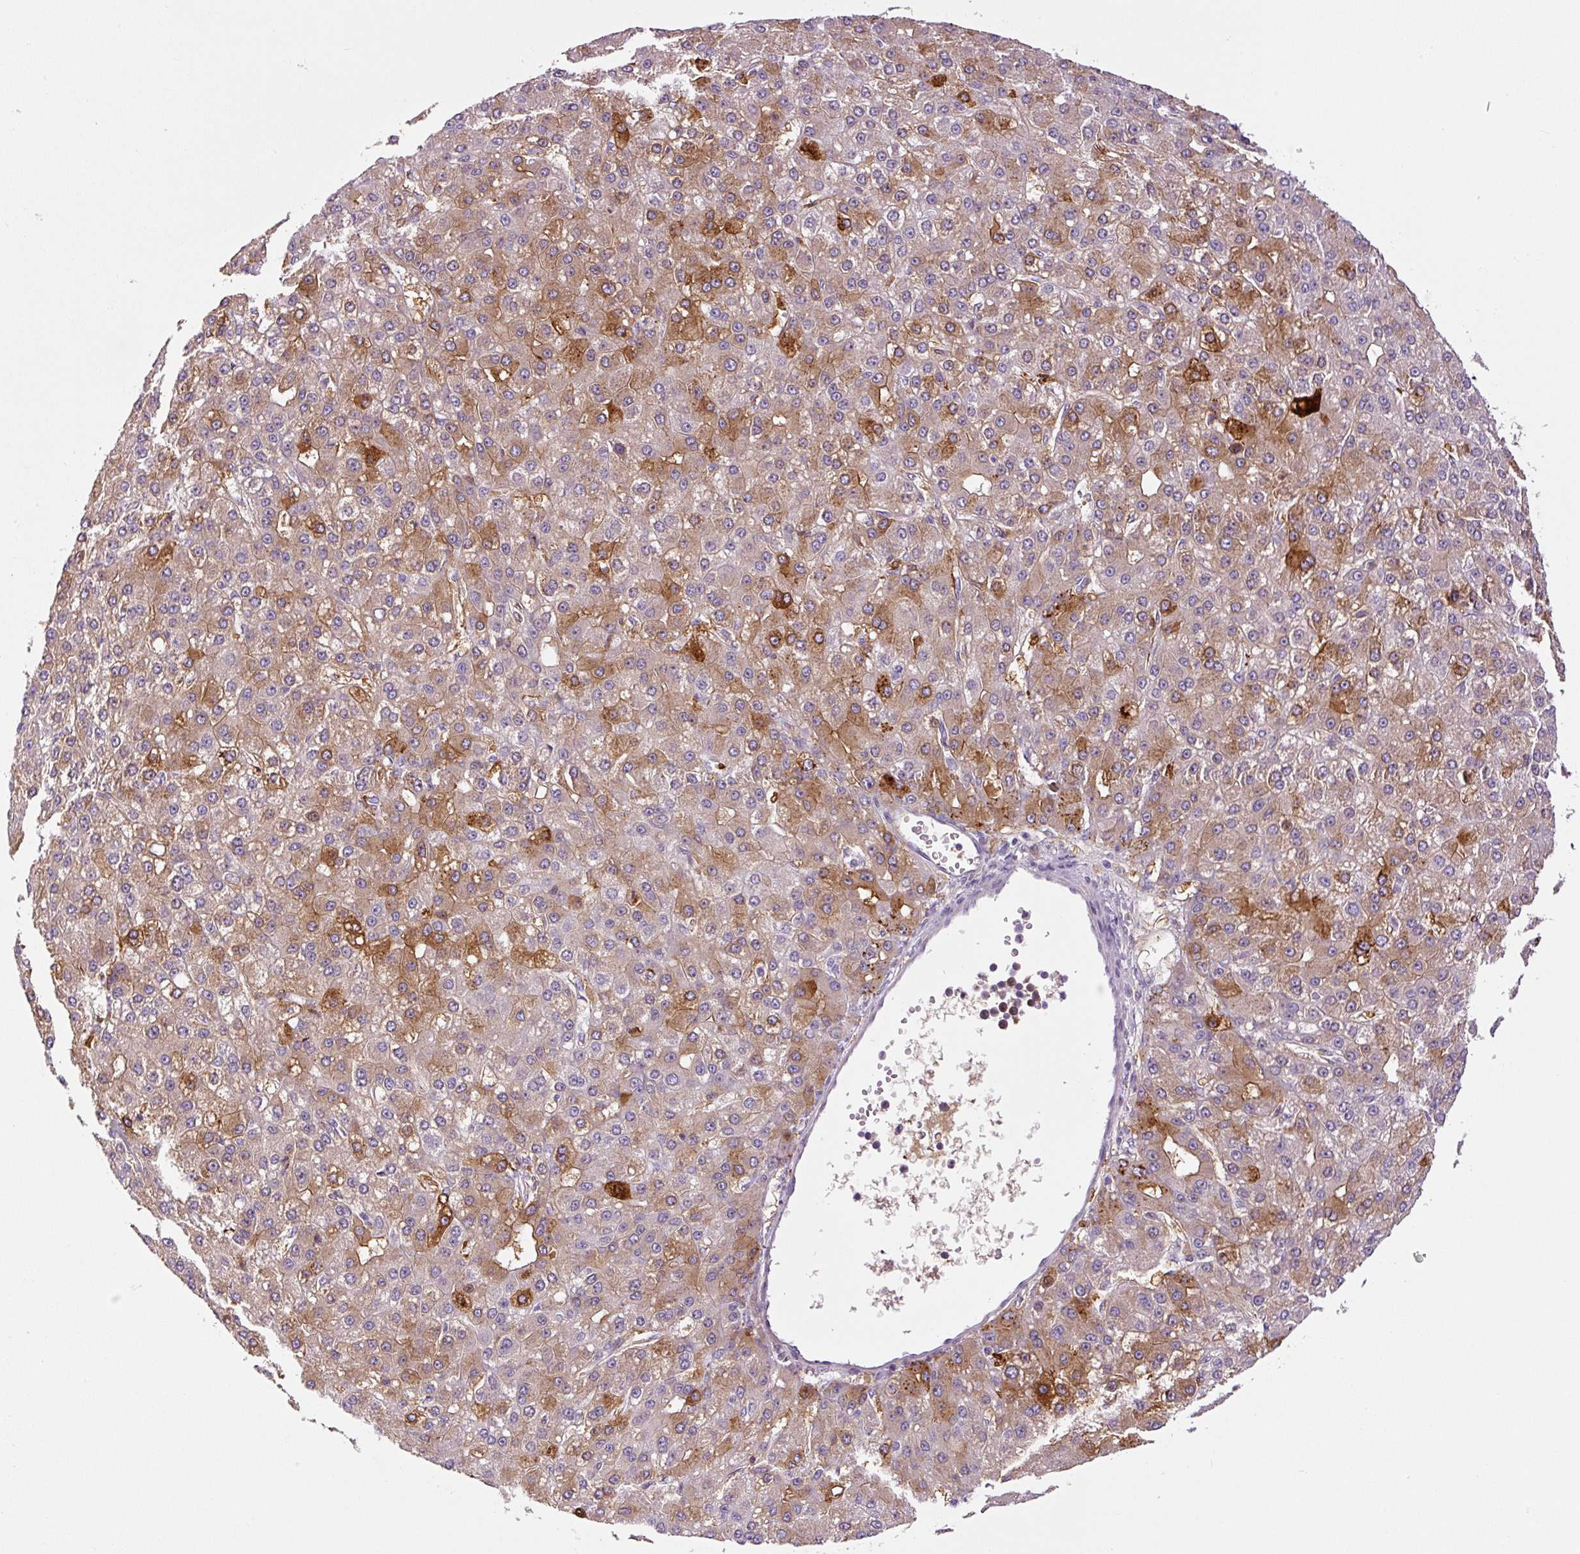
{"staining": {"intensity": "moderate", "quantity": "25%-75%", "location": "cytoplasmic/membranous"}, "tissue": "liver cancer", "cell_type": "Tumor cells", "image_type": "cancer", "snomed": [{"axis": "morphology", "description": "Carcinoma, Hepatocellular, NOS"}, {"axis": "topography", "description": "Liver"}], "caption": "A high-resolution micrograph shows immunohistochemistry staining of liver hepatocellular carcinoma, which exhibits moderate cytoplasmic/membranous expression in approximately 25%-75% of tumor cells.", "gene": "FUT10", "patient": {"sex": "male", "age": 67}}